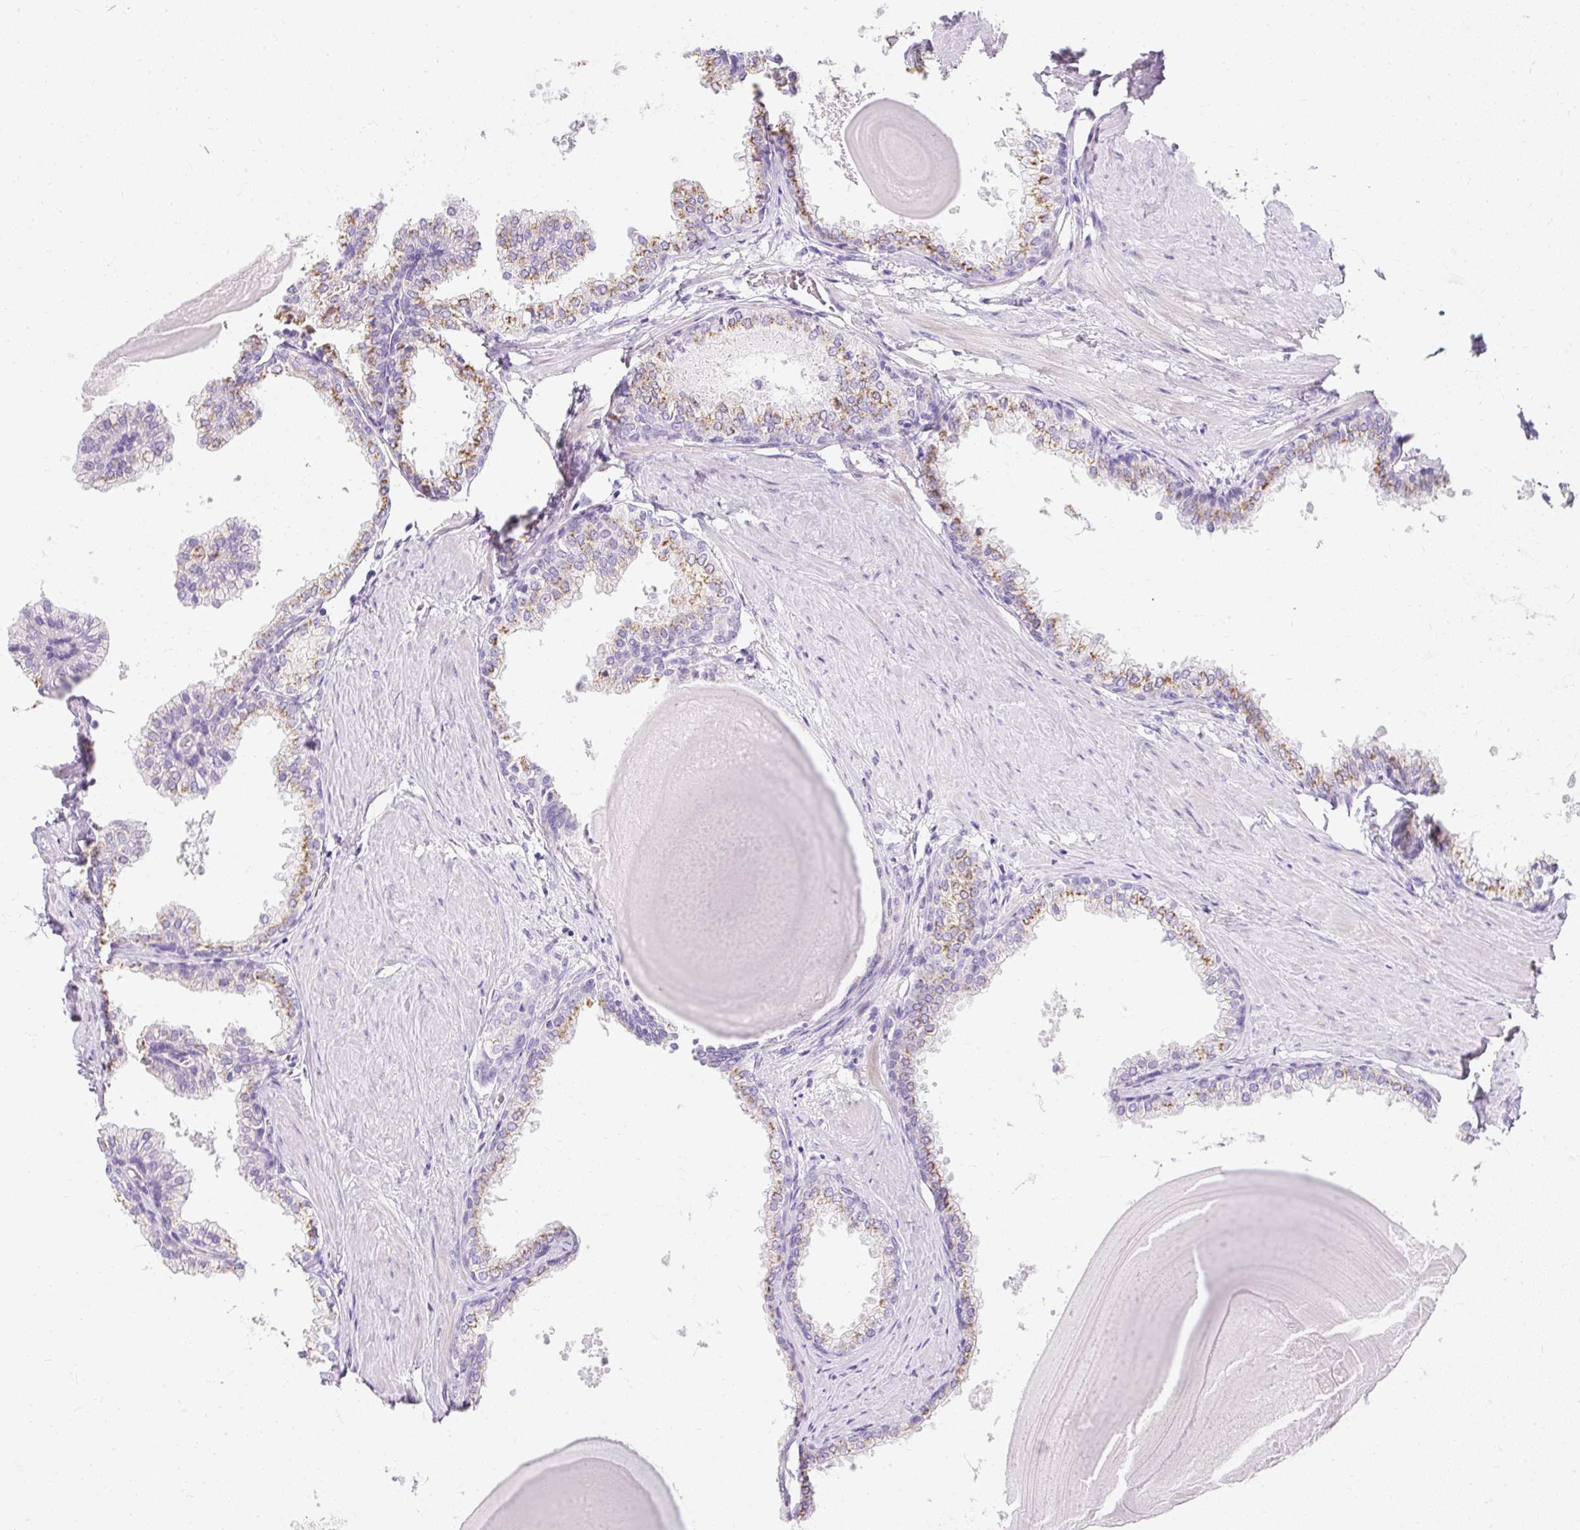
{"staining": {"intensity": "moderate", "quantity": ">75%", "location": "cytoplasmic/membranous"}, "tissue": "prostate", "cell_type": "Glandular cells", "image_type": "normal", "snomed": [{"axis": "morphology", "description": "Normal tissue, NOS"}, {"axis": "topography", "description": "Prostate"}], "caption": "Moderate cytoplasmic/membranous staining is identified in approximately >75% of glandular cells in unremarkable prostate. The staining was performed using DAB (3,3'-diaminobenzidine) to visualize the protein expression in brown, while the nuclei were stained in blue with hematoxylin (Magnification: 20x).", "gene": "DTX4", "patient": {"sex": "male", "age": 48}}